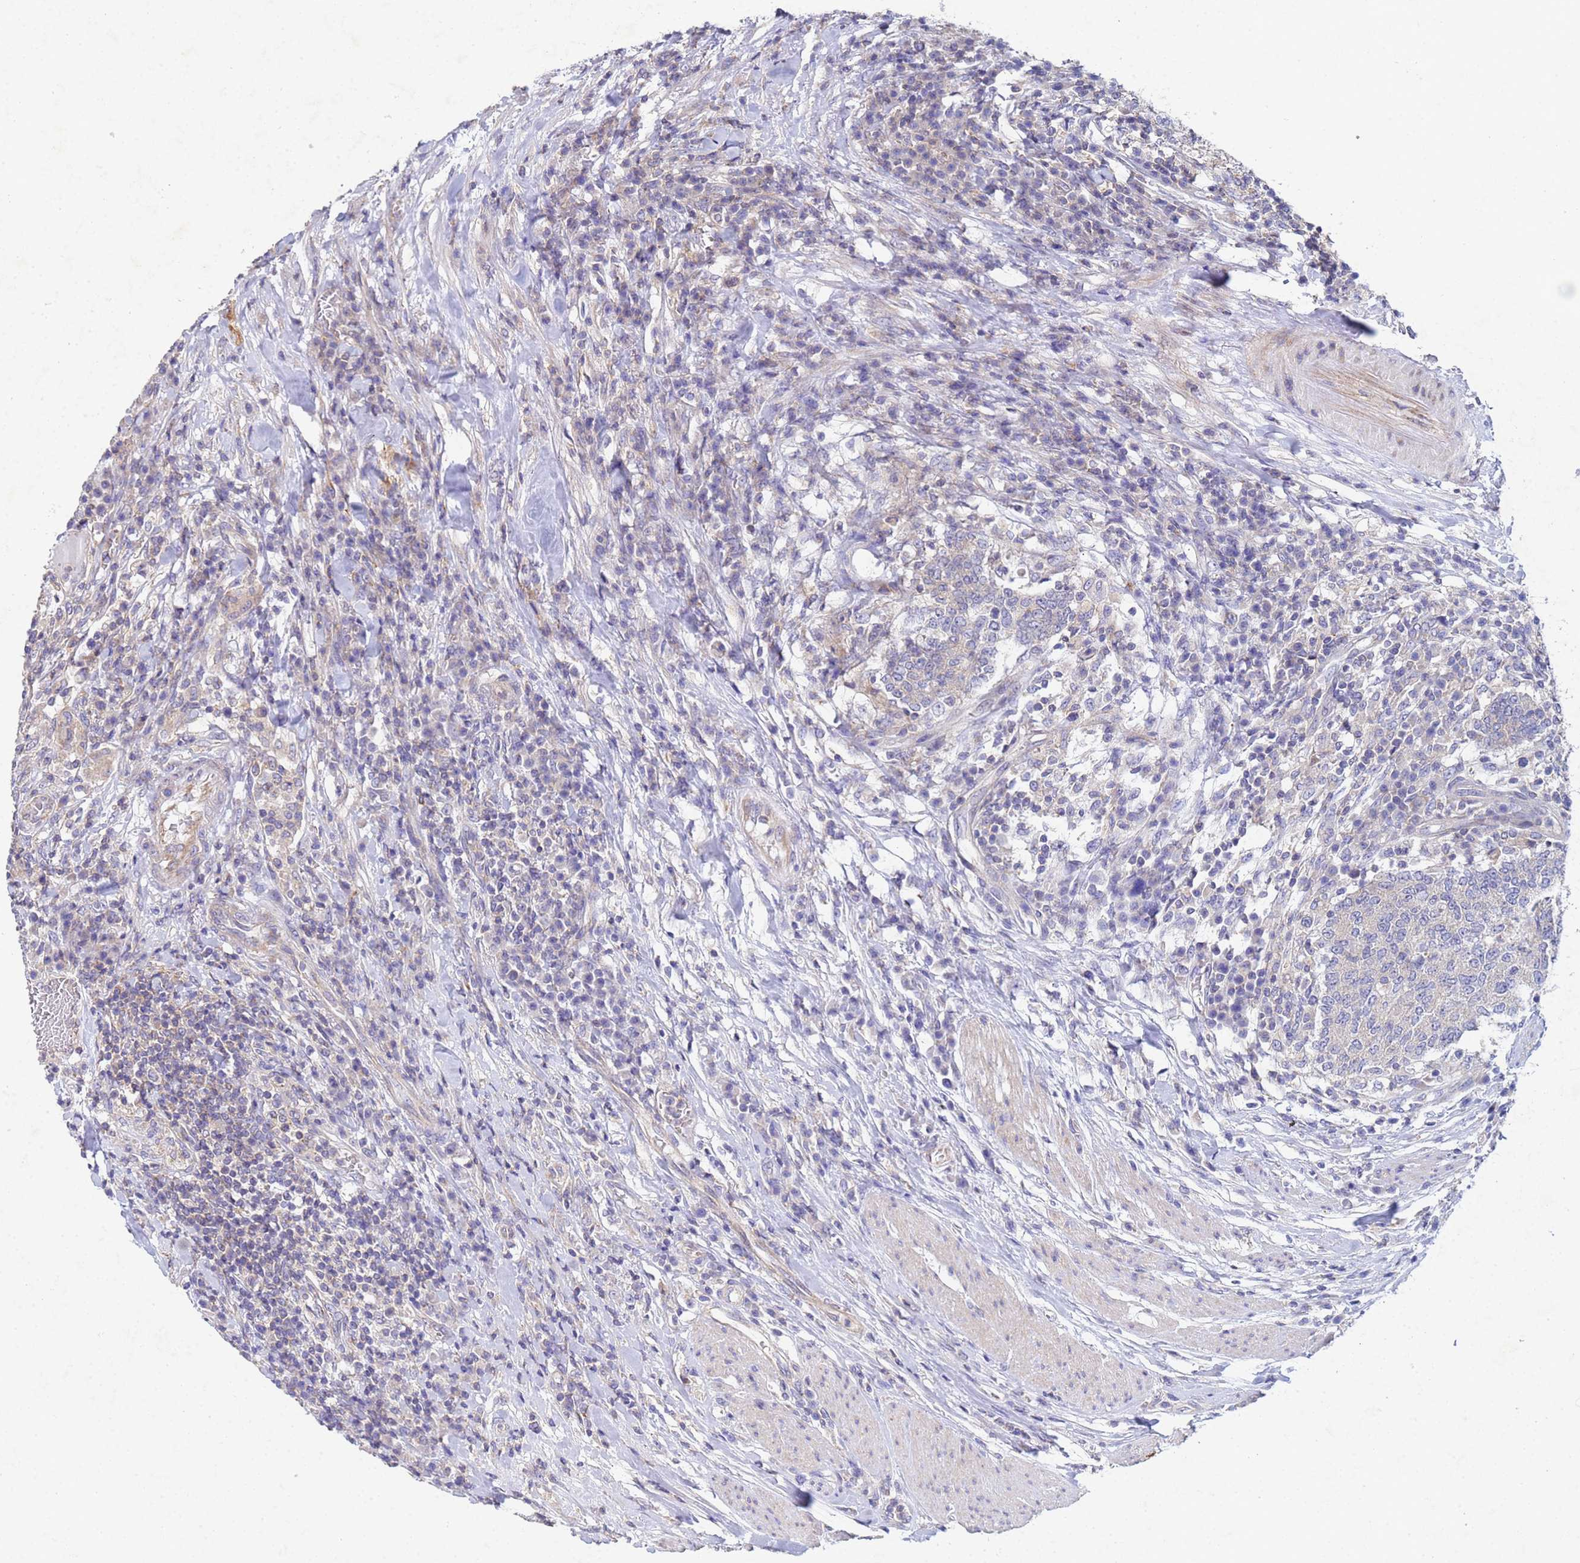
{"staining": {"intensity": "negative", "quantity": "none", "location": "none"}, "tissue": "colorectal cancer", "cell_type": "Tumor cells", "image_type": "cancer", "snomed": [{"axis": "morphology", "description": "Adenocarcinoma, NOS"}, {"axis": "topography", "description": "Colon"}], "caption": "High power microscopy micrograph of an IHC micrograph of colorectal cancer, revealing no significant expression in tumor cells. Brightfield microscopy of immunohistochemistry (IHC) stained with DAB (brown) and hematoxylin (blue), captured at high magnification.", "gene": "CDC34", "patient": {"sex": "female", "age": 75}}